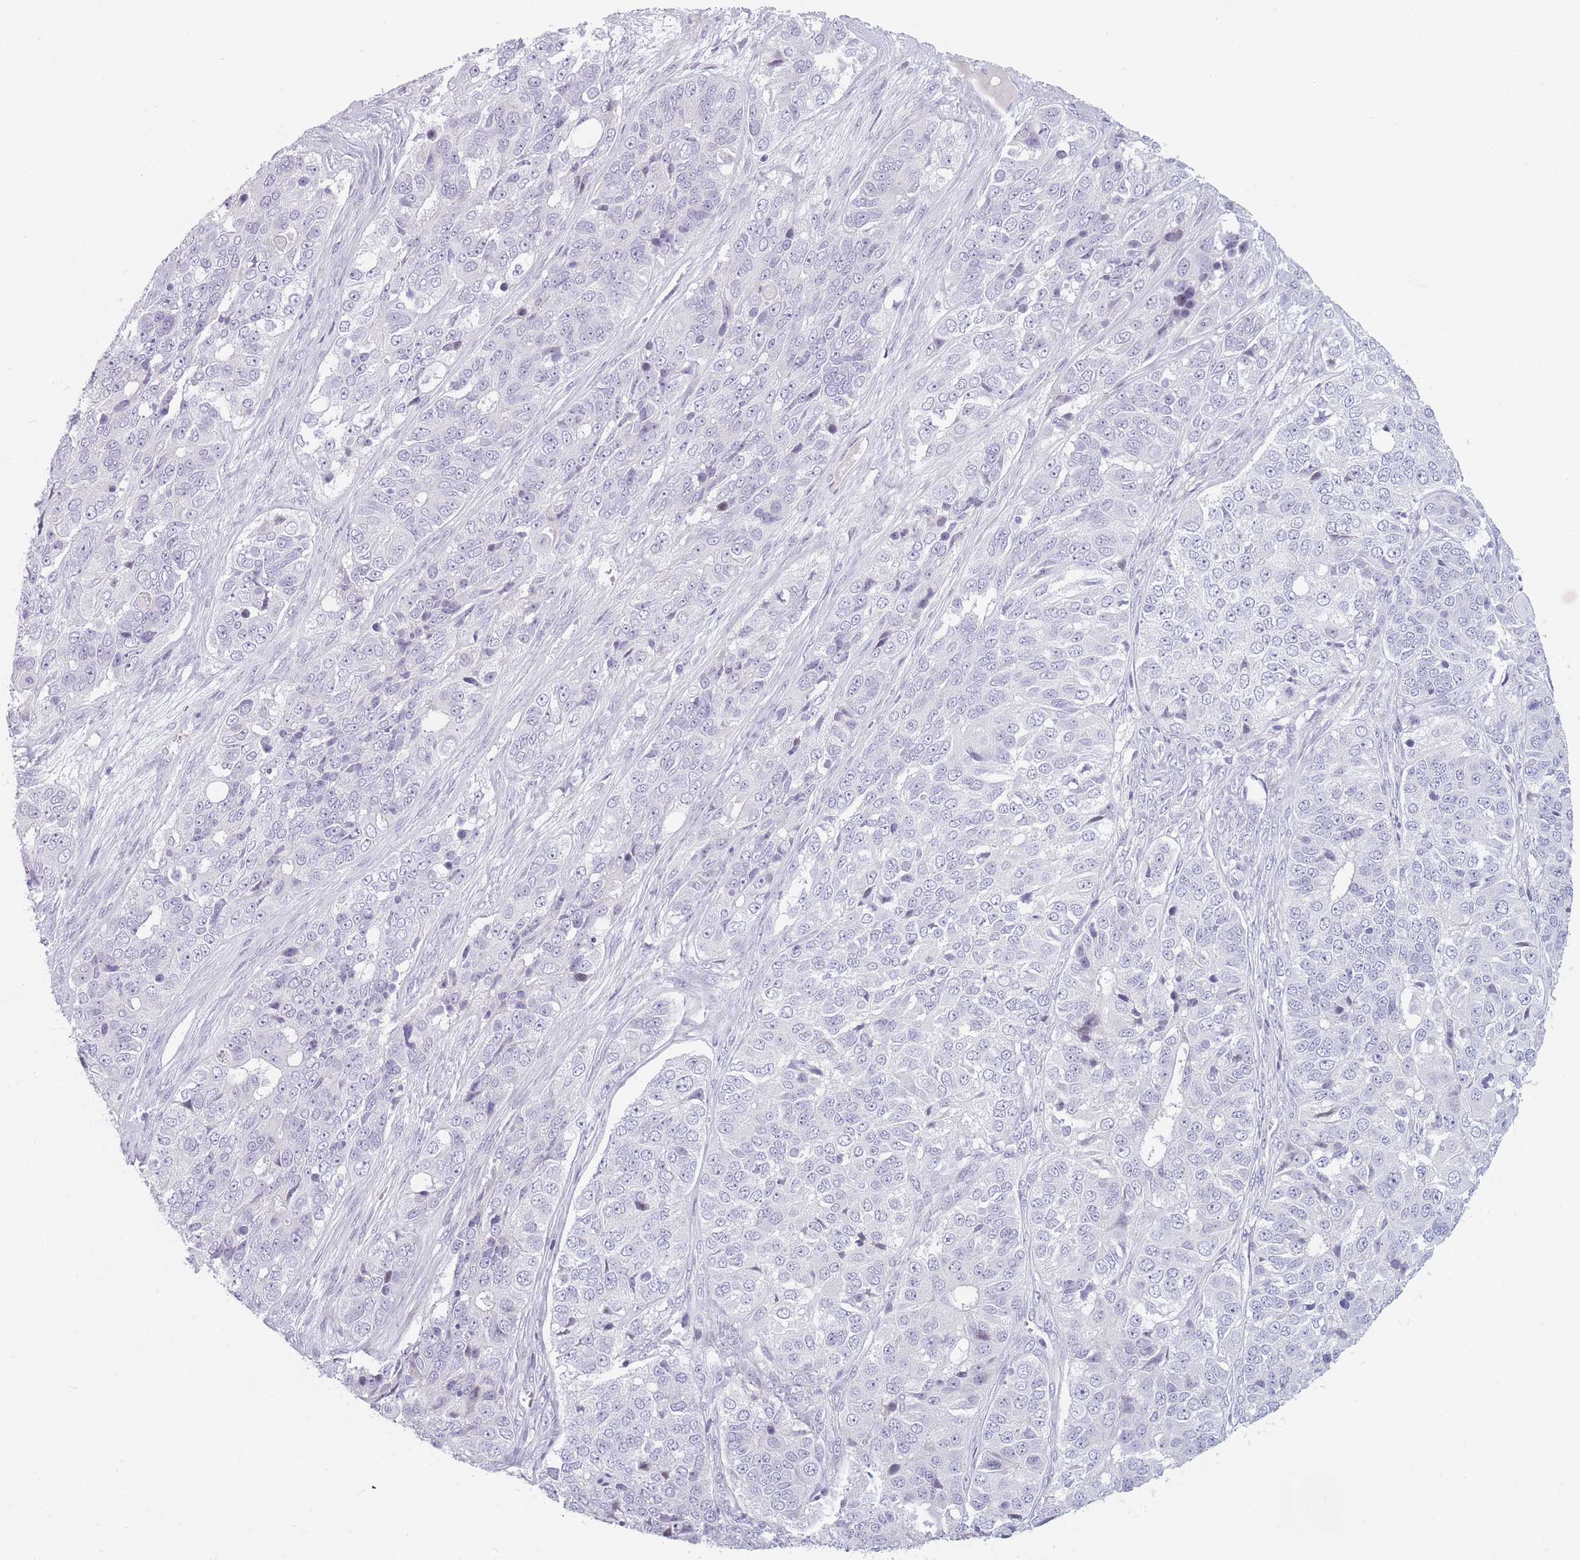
{"staining": {"intensity": "negative", "quantity": "none", "location": "none"}, "tissue": "ovarian cancer", "cell_type": "Tumor cells", "image_type": "cancer", "snomed": [{"axis": "morphology", "description": "Carcinoma, endometroid"}, {"axis": "topography", "description": "Ovary"}], "caption": "Immunohistochemistry photomicrograph of neoplastic tissue: ovarian cancer stained with DAB (3,3'-diaminobenzidine) displays no significant protein expression in tumor cells.", "gene": "PLEKHG2", "patient": {"sex": "female", "age": 51}}